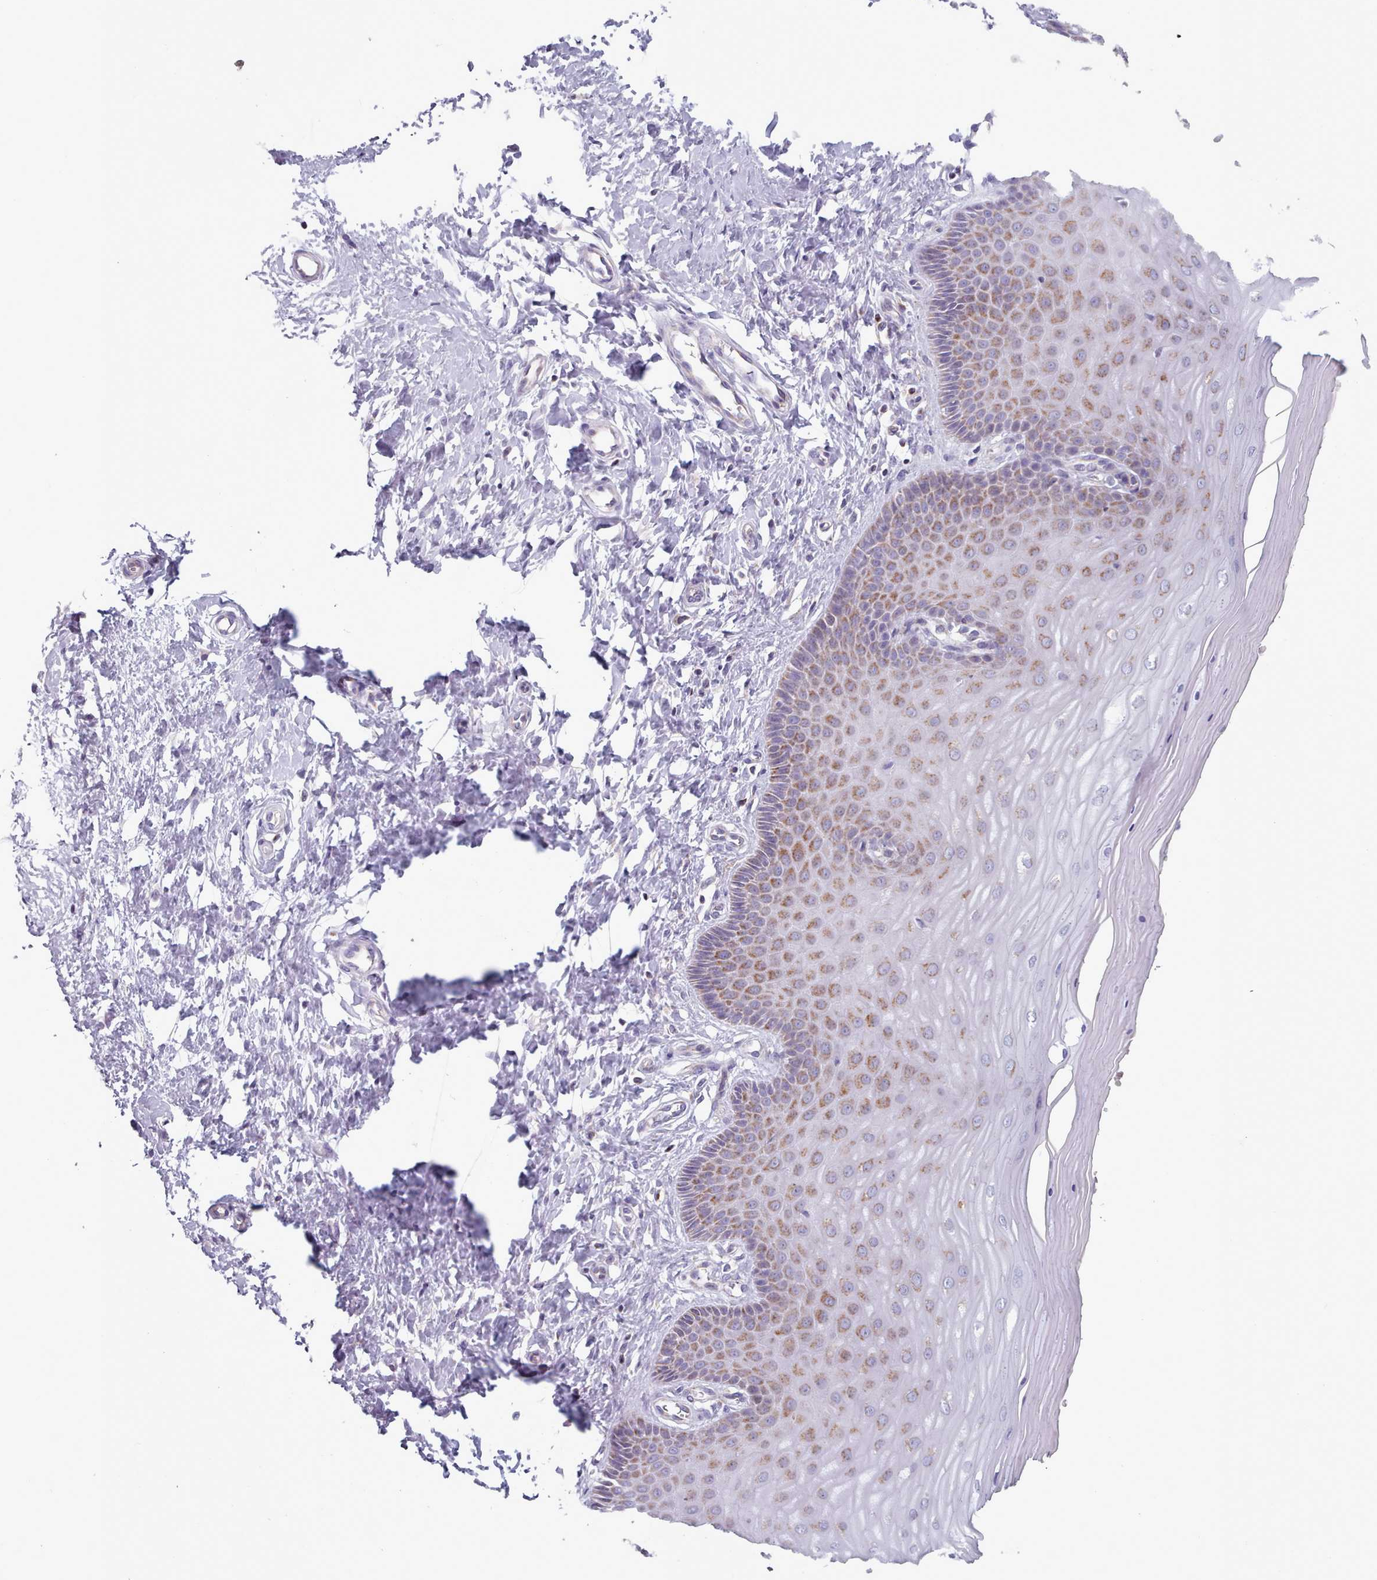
{"staining": {"intensity": "moderate", "quantity": "<25%", "location": "cytoplasmic/membranous"}, "tissue": "cervix", "cell_type": "Glandular cells", "image_type": "normal", "snomed": [{"axis": "morphology", "description": "Normal tissue, NOS"}, {"axis": "topography", "description": "Cervix"}], "caption": "This photomicrograph demonstrates immunohistochemistry (IHC) staining of unremarkable cervix, with low moderate cytoplasmic/membranous positivity in approximately <25% of glandular cells.", "gene": "FAM170B", "patient": {"sex": "female", "age": 55}}